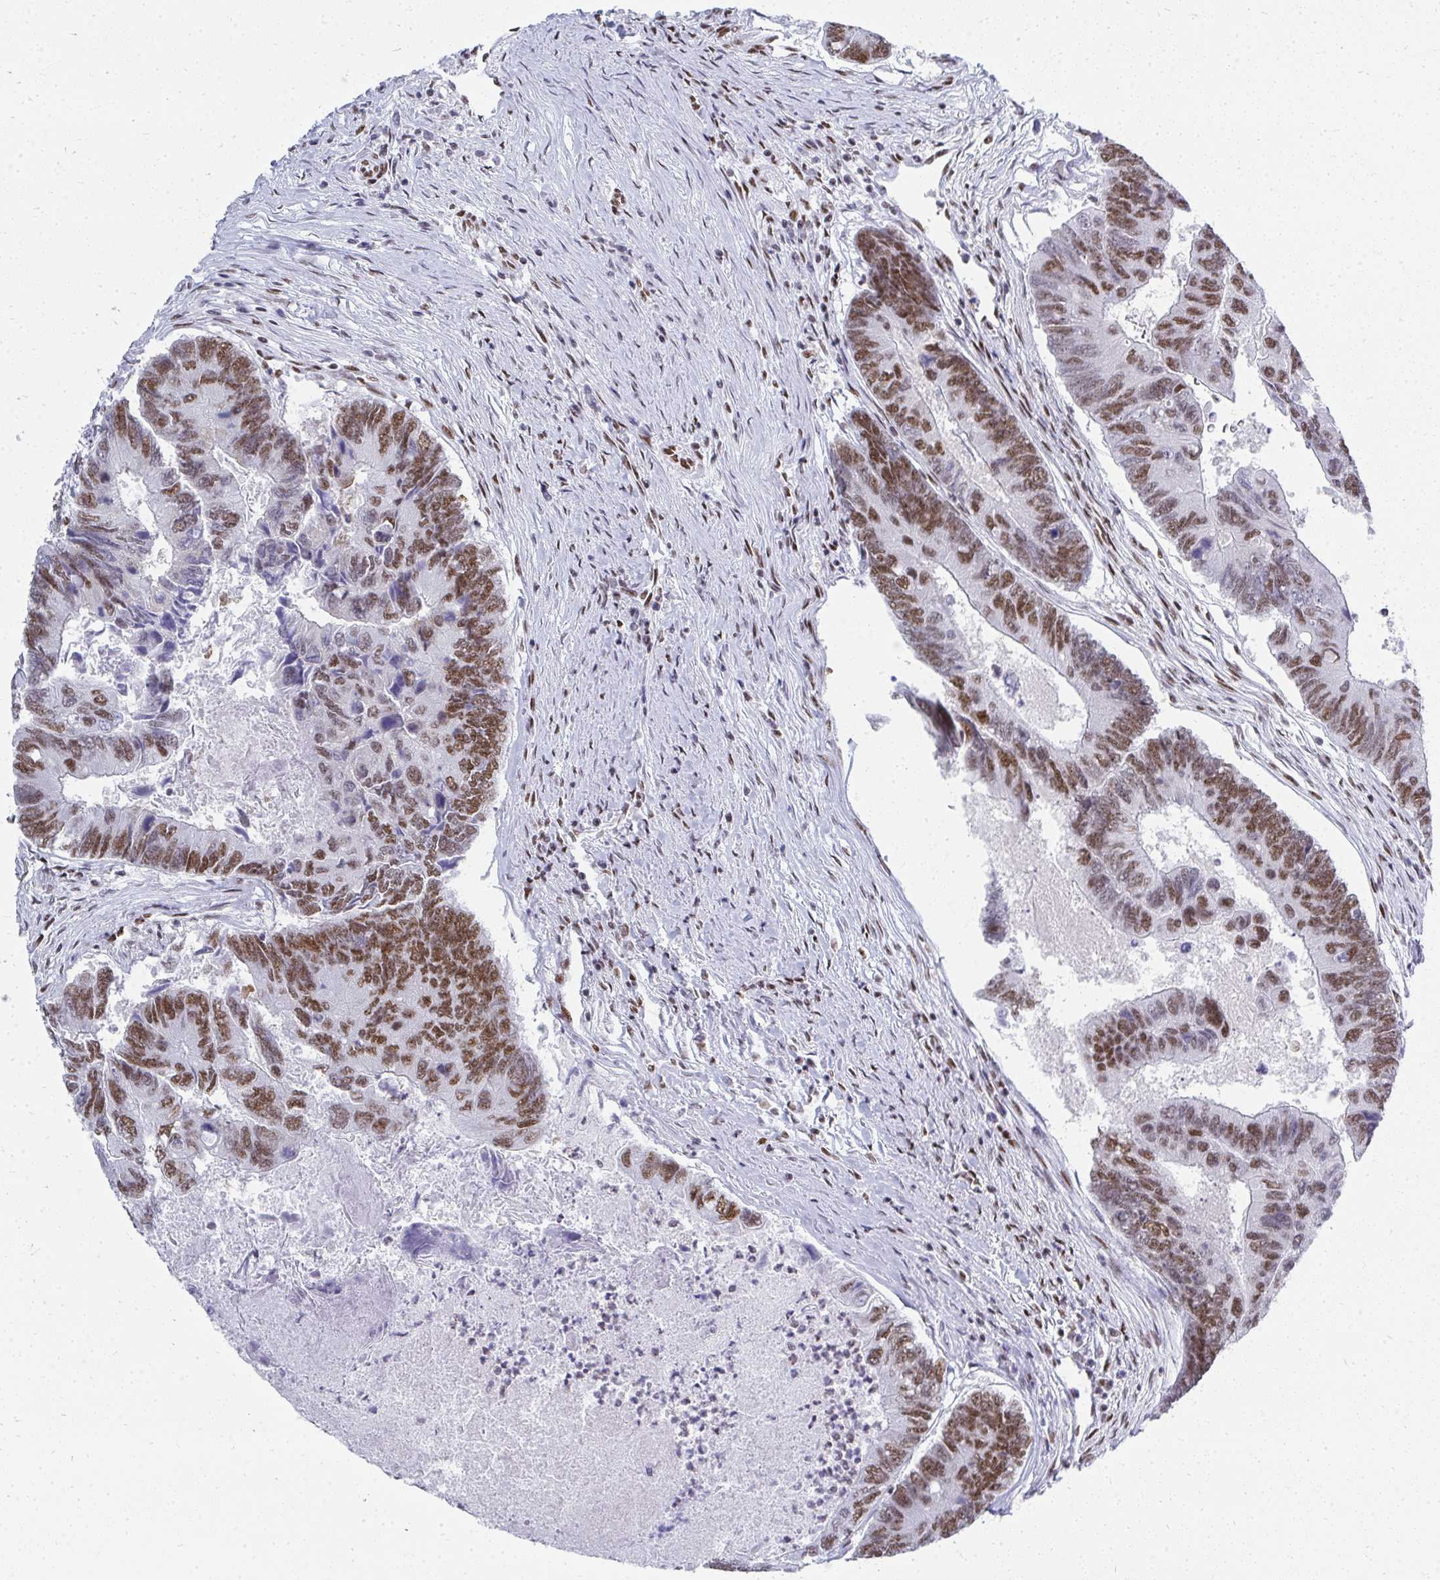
{"staining": {"intensity": "moderate", "quantity": ">75%", "location": "nuclear"}, "tissue": "colorectal cancer", "cell_type": "Tumor cells", "image_type": "cancer", "snomed": [{"axis": "morphology", "description": "Adenocarcinoma, NOS"}, {"axis": "topography", "description": "Colon"}], "caption": "Colorectal cancer stained with immunohistochemistry reveals moderate nuclear positivity in about >75% of tumor cells. Nuclei are stained in blue.", "gene": "CREBBP", "patient": {"sex": "female", "age": 67}}